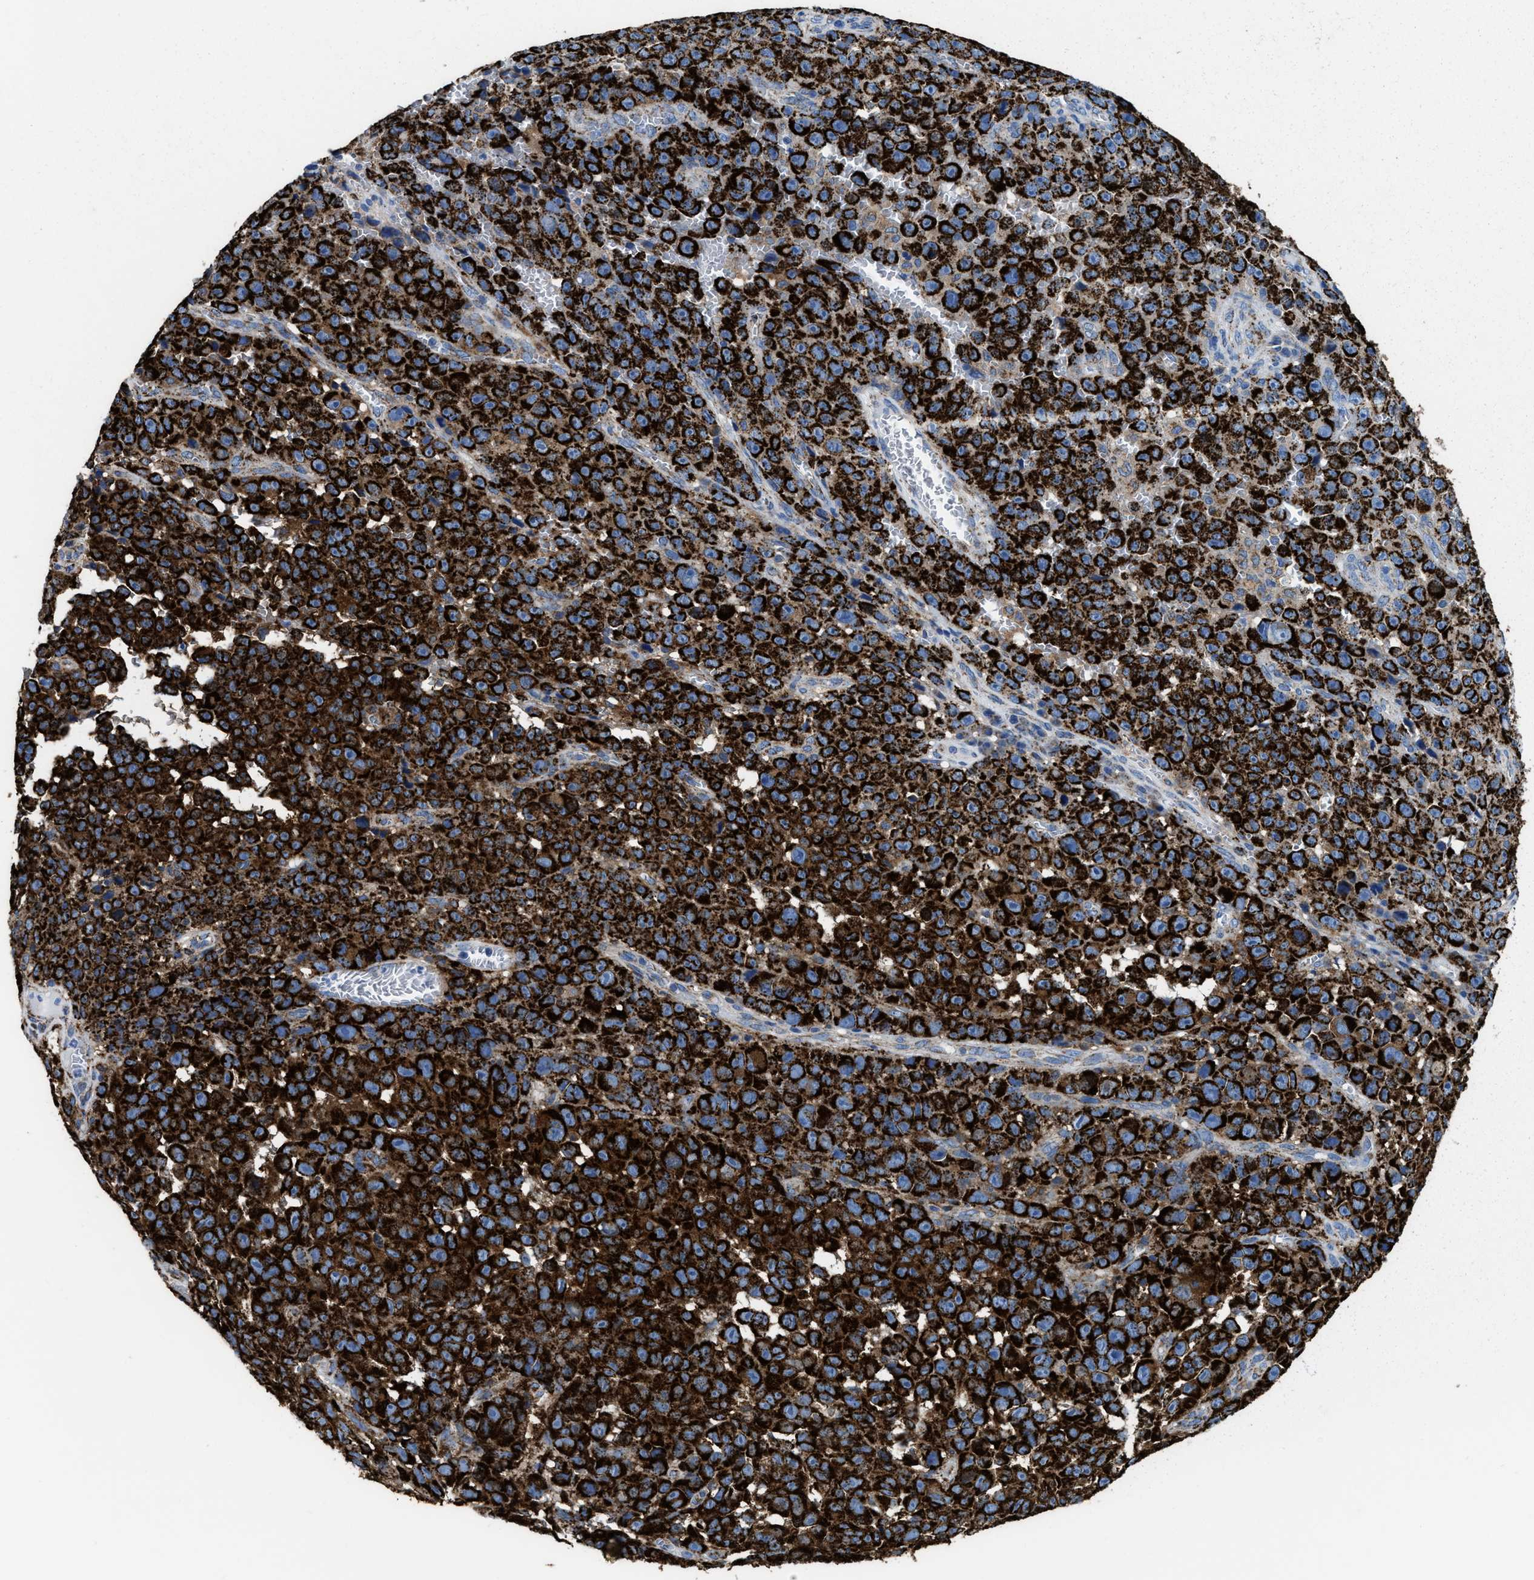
{"staining": {"intensity": "strong", "quantity": ">75%", "location": "cytoplasmic/membranous"}, "tissue": "melanoma", "cell_type": "Tumor cells", "image_type": "cancer", "snomed": [{"axis": "morphology", "description": "Malignant melanoma, NOS"}, {"axis": "topography", "description": "Skin"}], "caption": "High-magnification brightfield microscopy of melanoma stained with DAB (brown) and counterstained with hematoxylin (blue). tumor cells exhibit strong cytoplasmic/membranous positivity is appreciated in approximately>75% of cells. Ihc stains the protein of interest in brown and the nuclei are stained blue.", "gene": "ALDH1B1", "patient": {"sex": "female", "age": 82}}